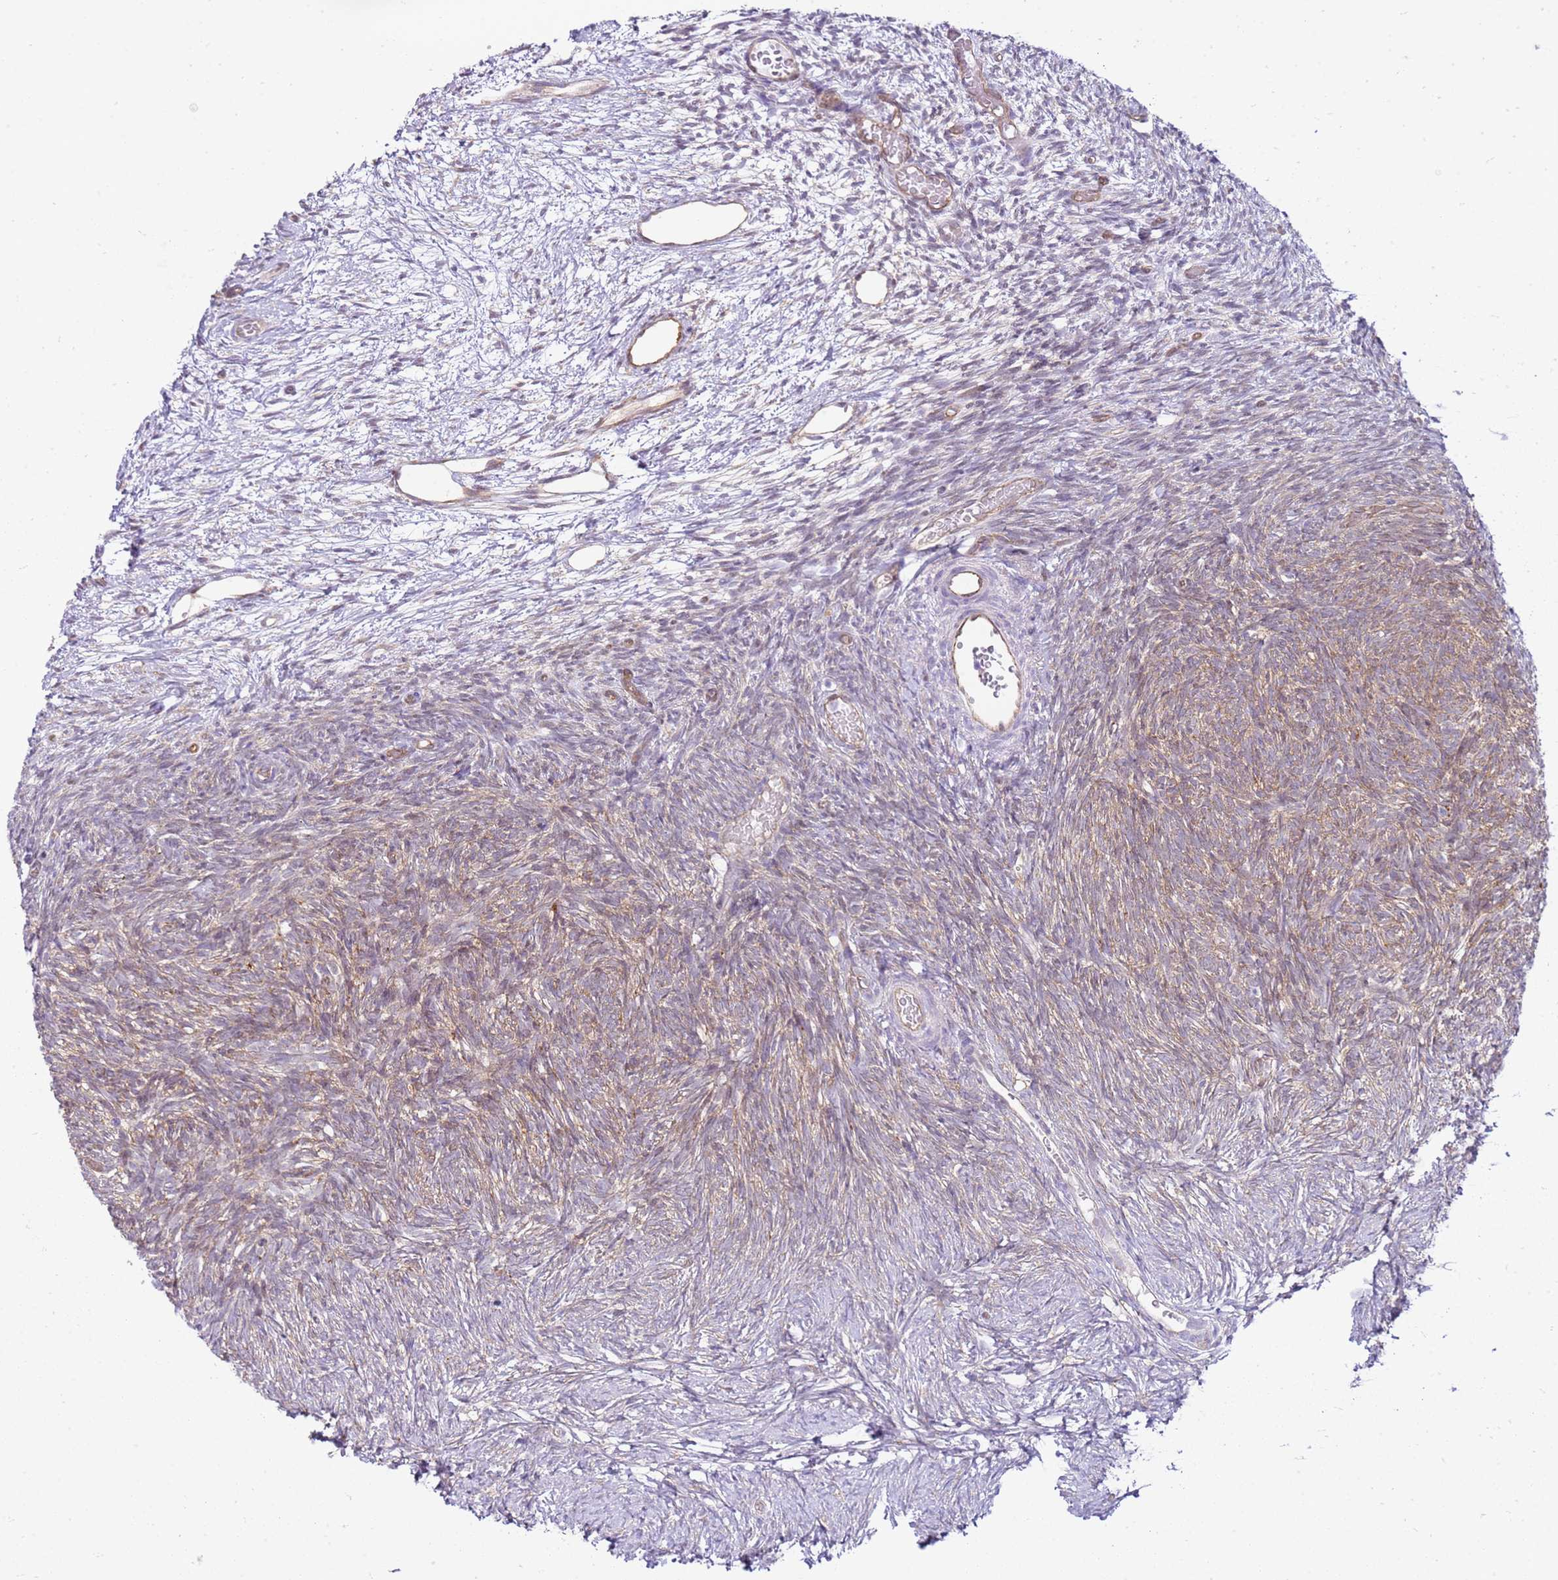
{"staining": {"intensity": "weak", "quantity": "<25%", "location": "cytoplasmic/membranous"}, "tissue": "ovary", "cell_type": "Ovarian stroma cells", "image_type": "normal", "snomed": [{"axis": "morphology", "description": "Normal tissue, NOS"}, {"axis": "topography", "description": "Ovary"}], "caption": "An immunohistochemistry photomicrograph of normal ovary is shown. There is no staining in ovarian stroma cells of ovary.", "gene": "YWHAE", "patient": {"sex": "female", "age": 39}}